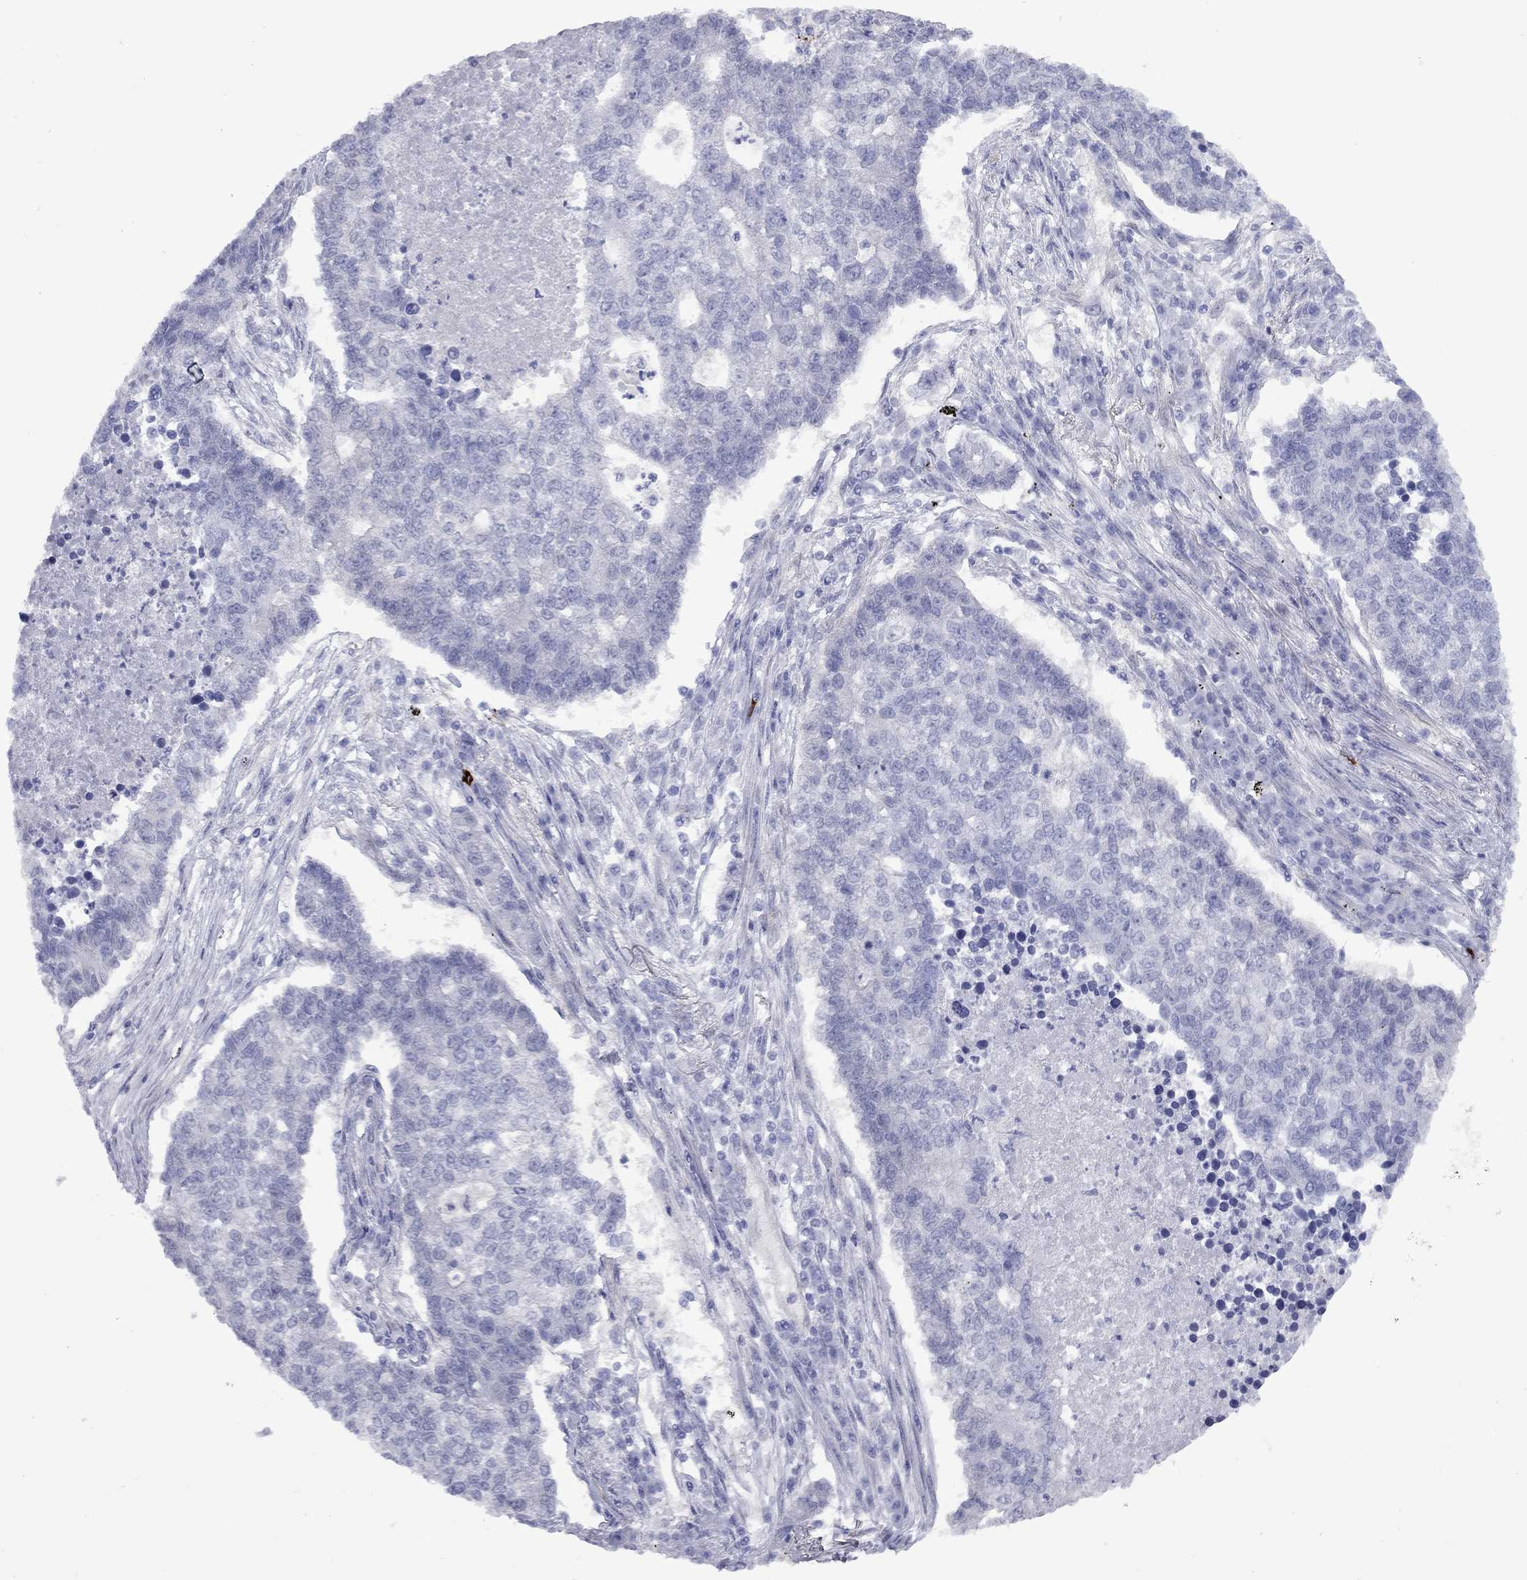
{"staining": {"intensity": "negative", "quantity": "none", "location": "none"}, "tissue": "lung cancer", "cell_type": "Tumor cells", "image_type": "cancer", "snomed": [{"axis": "morphology", "description": "Adenocarcinoma, NOS"}, {"axis": "topography", "description": "Lung"}], "caption": "An immunohistochemistry (IHC) histopathology image of lung cancer (adenocarcinoma) is shown. There is no staining in tumor cells of lung cancer (adenocarcinoma).", "gene": "CTNNBIP1", "patient": {"sex": "male", "age": 57}}